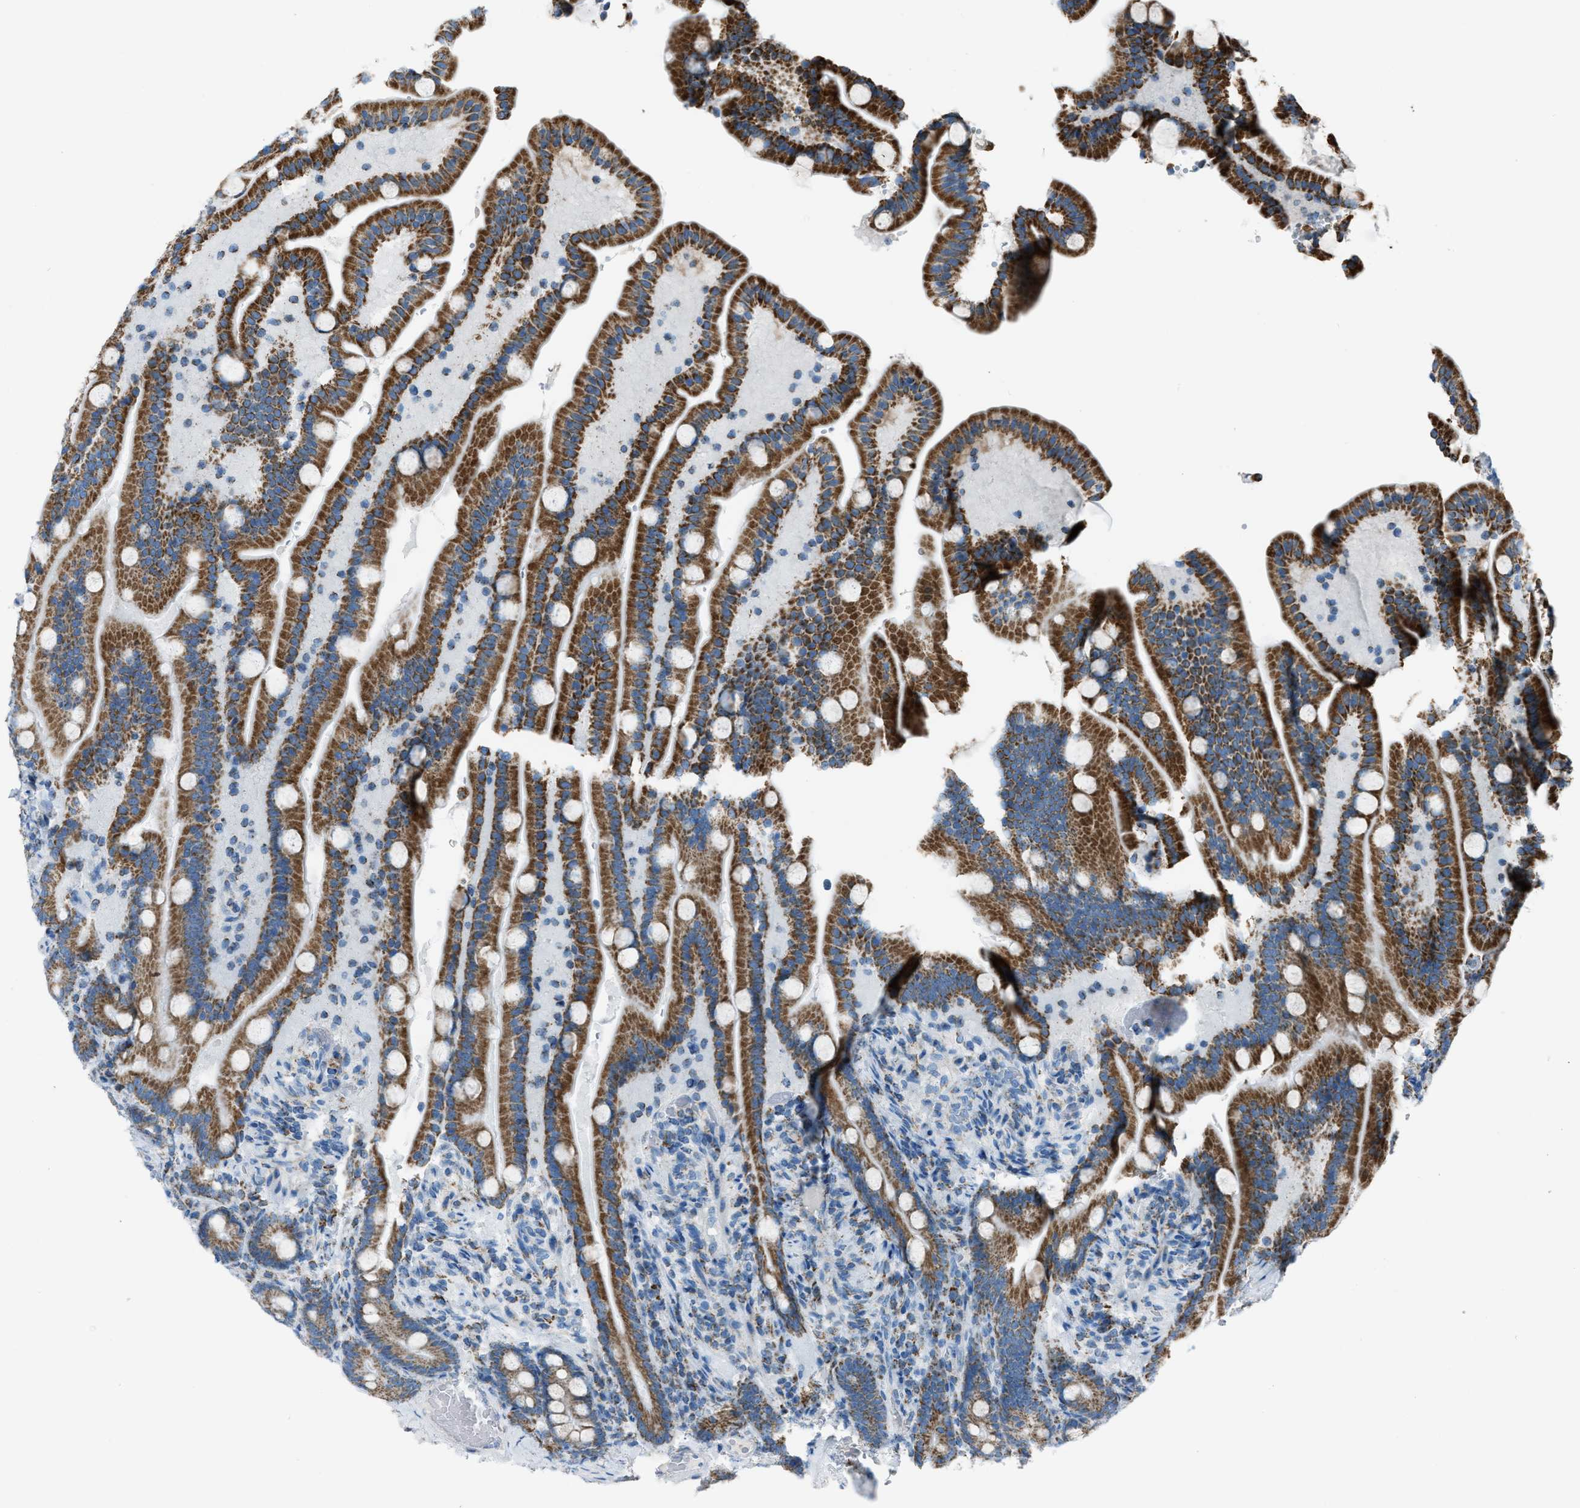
{"staining": {"intensity": "strong", "quantity": ">75%", "location": "cytoplasmic/membranous"}, "tissue": "duodenum", "cell_type": "Glandular cells", "image_type": "normal", "snomed": [{"axis": "morphology", "description": "Normal tissue, NOS"}, {"axis": "topography", "description": "Duodenum"}], "caption": "About >75% of glandular cells in normal duodenum display strong cytoplasmic/membranous protein staining as visualized by brown immunohistochemical staining.", "gene": "MDH2", "patient": {"sex": "male", "age": 54}}